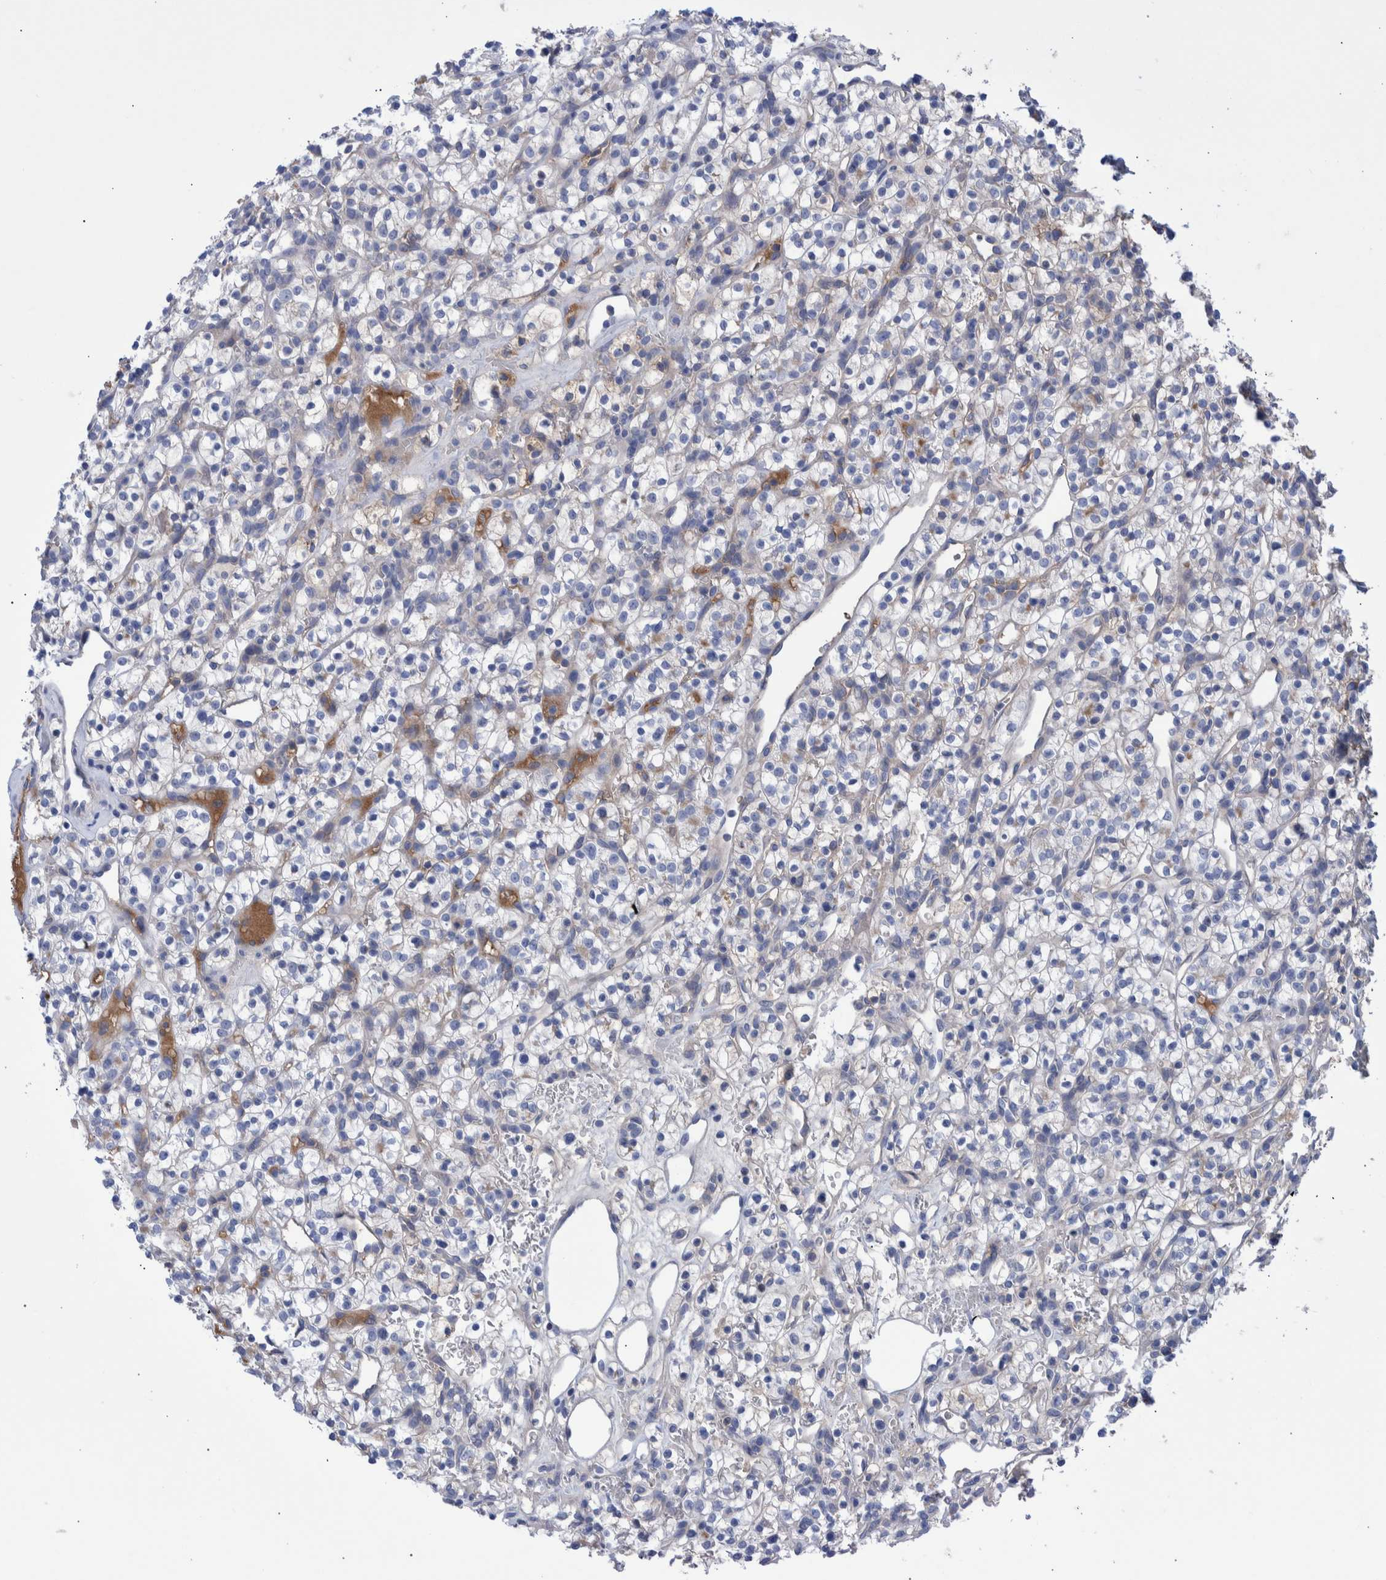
{"staining": {"intensity": "negative", "quantity": "none", "location": "none"}, "tissue": "renal cancer", "cell_type": "Tumor cells", "image_type": "cancer", "snomed": [{"axis": "morphology", "description": "Adenocarcinoma, NOS"}, {"axis": "topography", "description": "Kidney"}], "caption": "The image displays no significant staining in tumor cells of renal cancer.", "gene": "DLL4", "patient": {"sex": "female", "age": 57}}